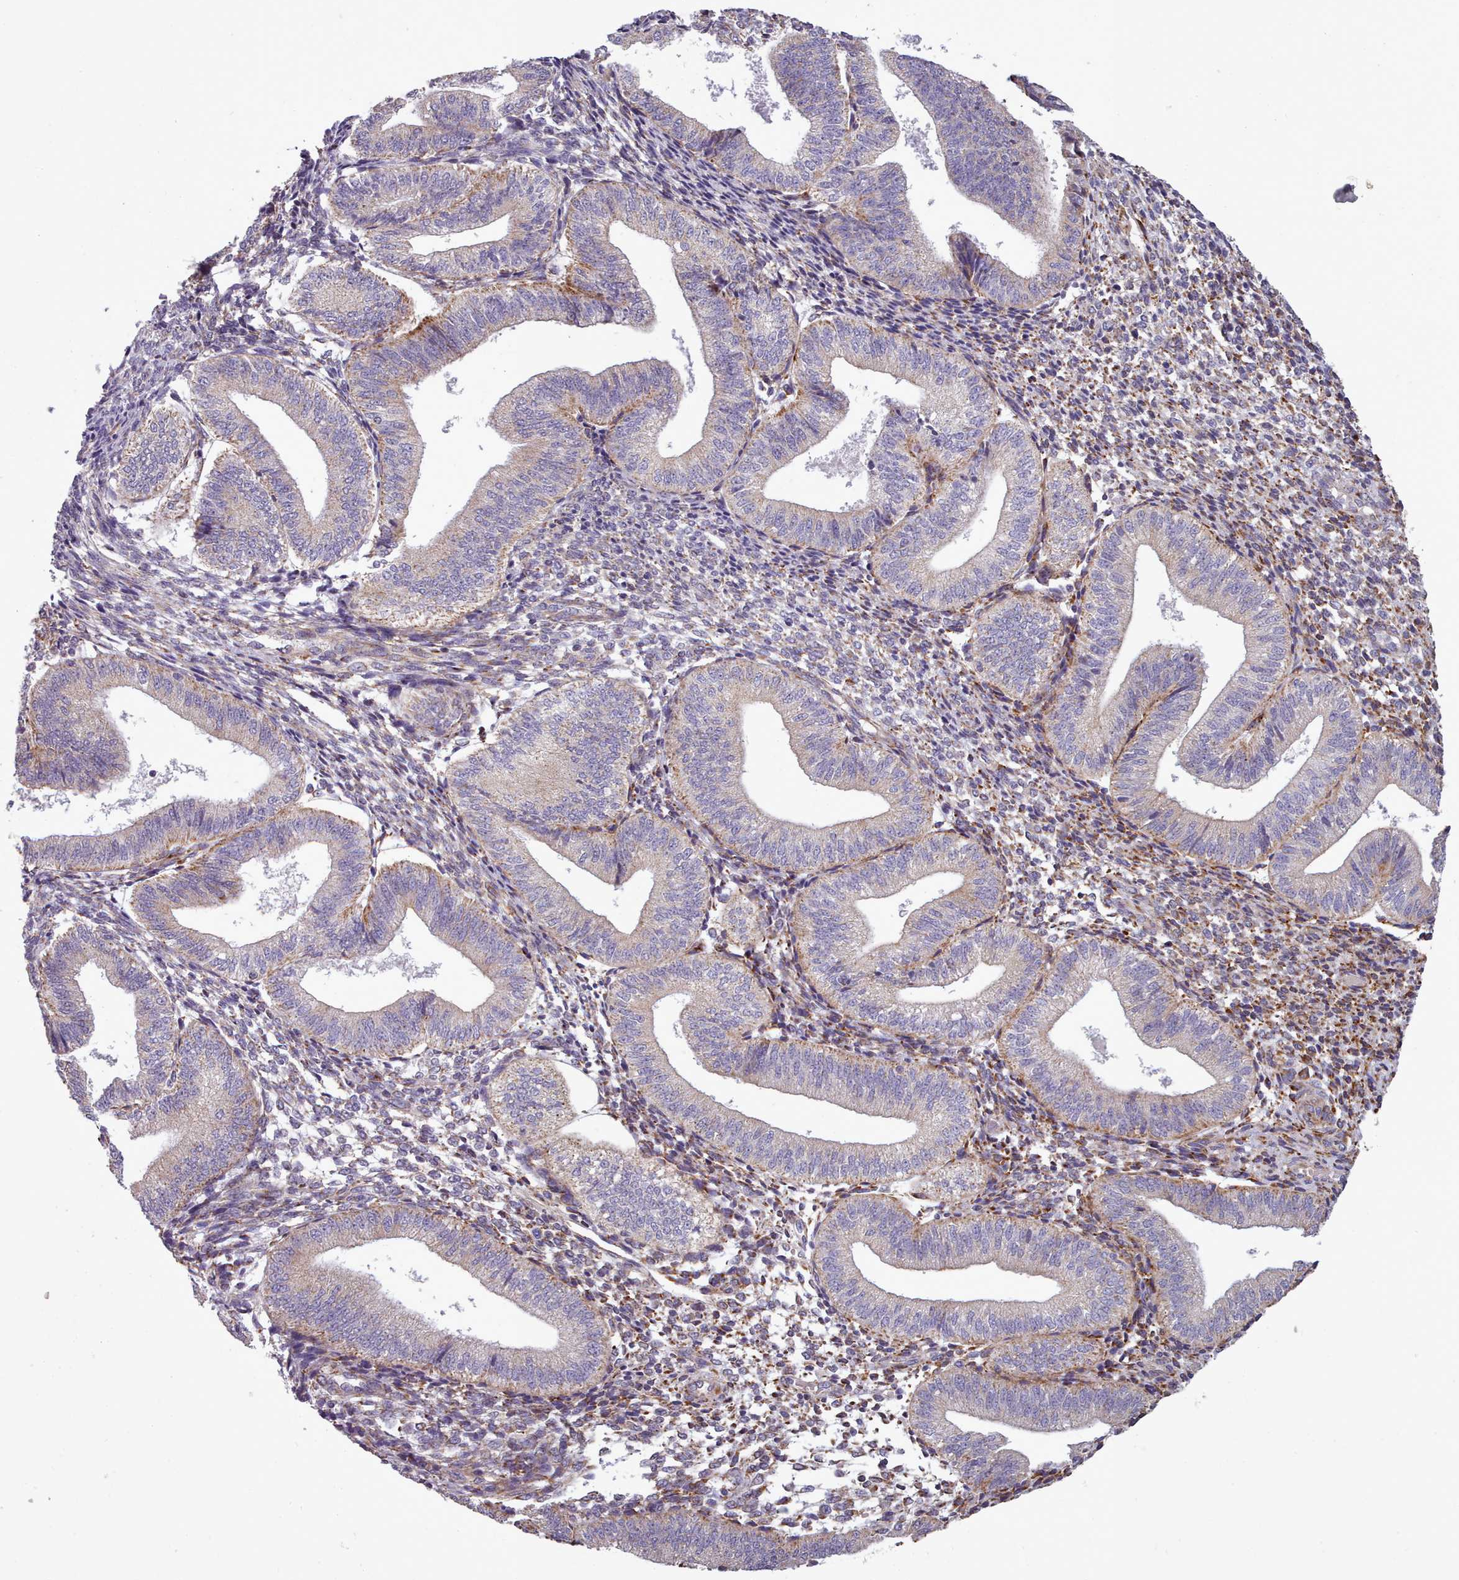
{"staining": {"intensity": "moderate", "quantity": "25%-75%", "location": "cytoplasmic/membranous"}, "tissue": "endometrium", "cell_type": "Cells in endometrial stroma", "image_type": "normal", "snomed": [{"axis": "morphology", "description": "Normal tissue, NOS"}, {"axis": "topography", "description": "Endometrium"}], "caption": "Protein analysis of normal endometrium displays moderate cytoplasmic/membranous expression in approximately 25%-75% of cells in endometrial stroma. Immunohistochemistry stains the protein in brown and the nuclei are stained blue.", "gene": "FKBP10", "patient": {"sex": "female", "age": 34}}